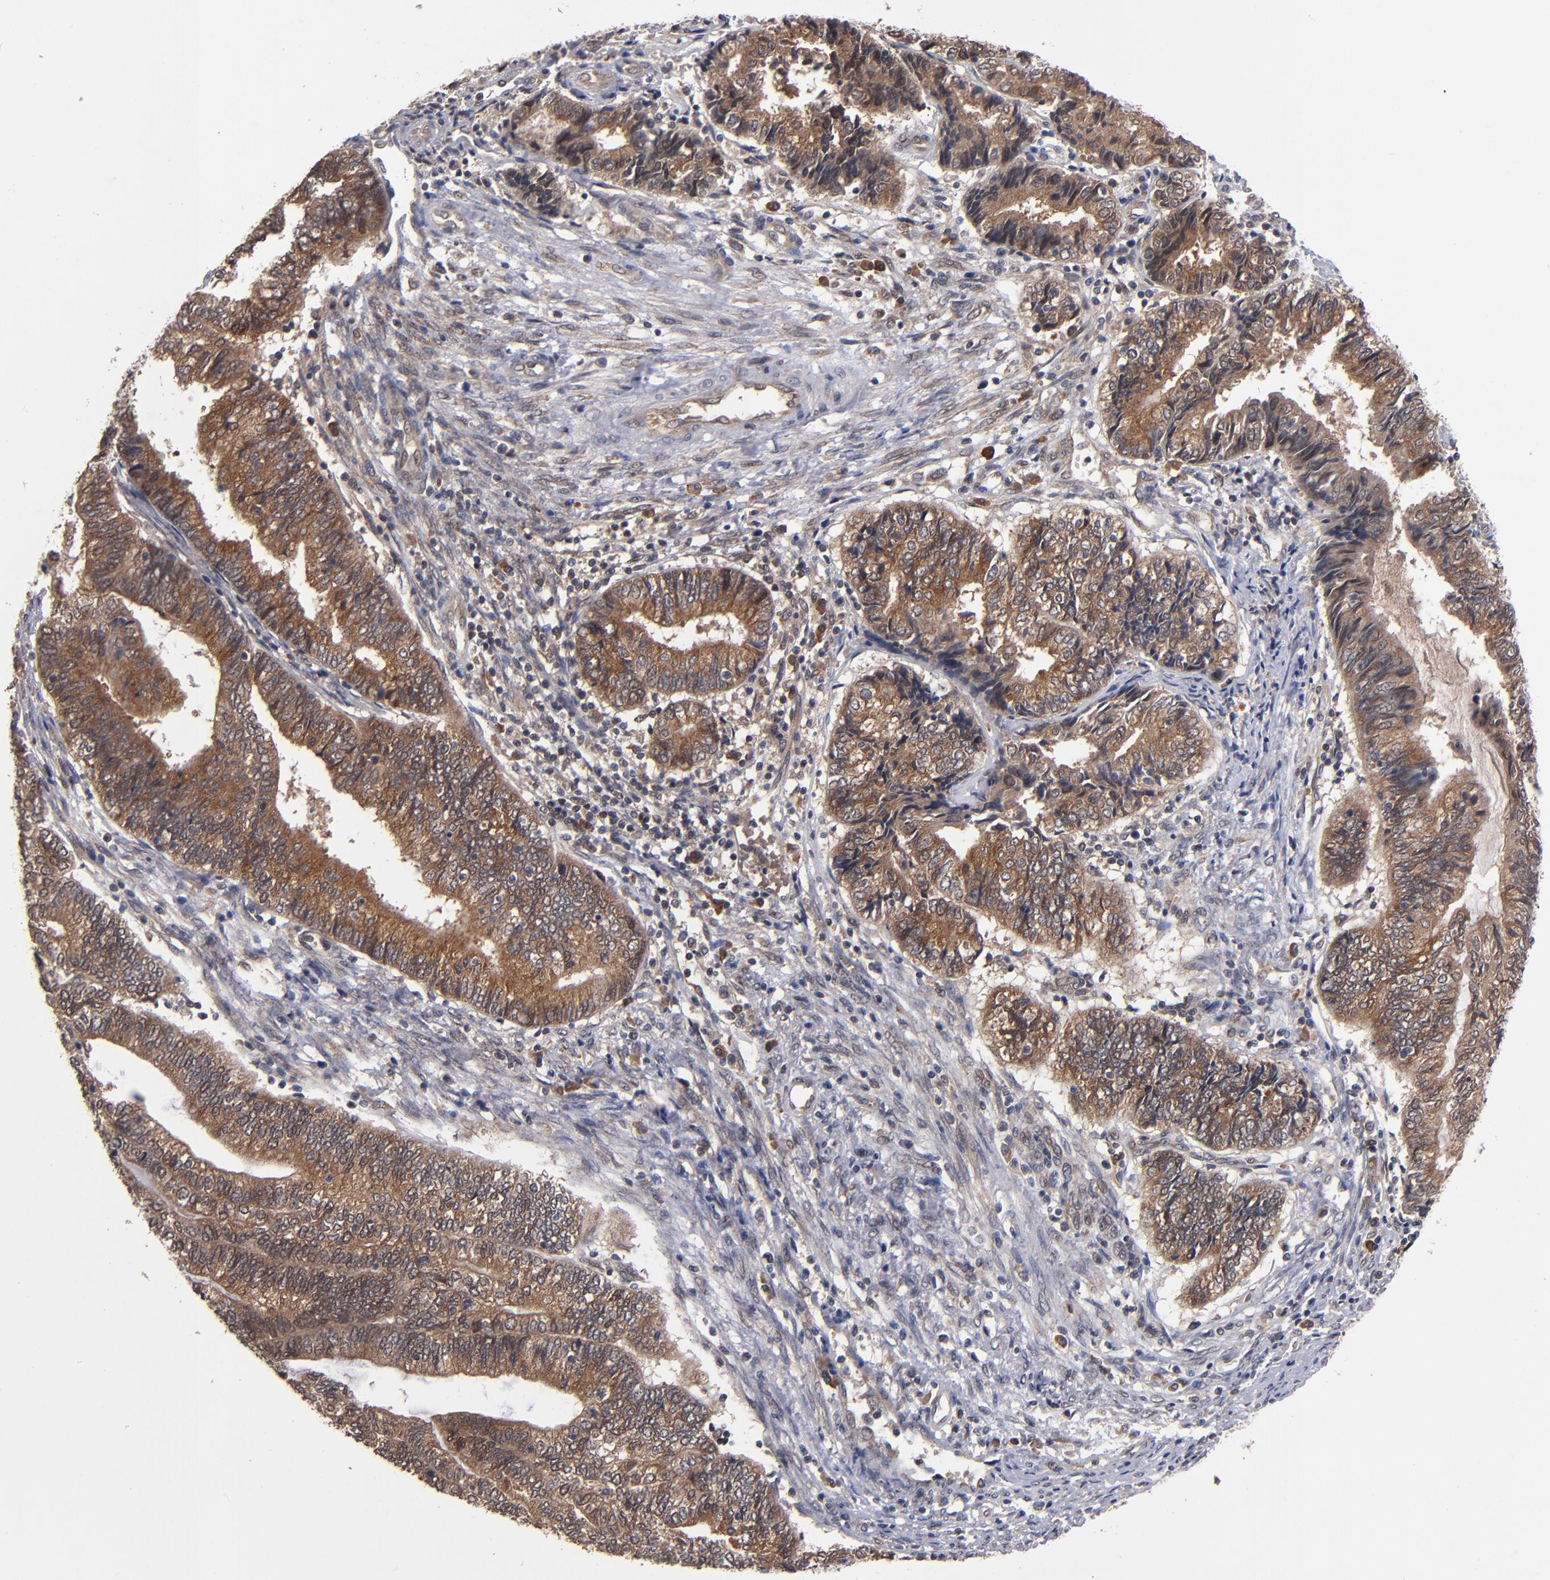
{"staining": {"intensity": "strong", "quantity": ">75%", "location": "cytoplasmic/membranous"}, "tissue": "endometrial cancer", "cell_type": "Tumor cells", "image_type": "cancer", "snomed": [{"axis": "morphology", "description": "Adenocarcinoma, NOS"}, {"axis": "topography", "description": "Uterus"}, {"axis": "topography", "description": "Endometrium"}], "caption": "A photomicrograph showing strong cytoplasmic/membranous staining in approximately >75% of tumor cells in endometrial cancer, as visualized by brown immunohistochemical staining.", "gene": "ALG13", "patient": {"sex": "female", "age": 70}}